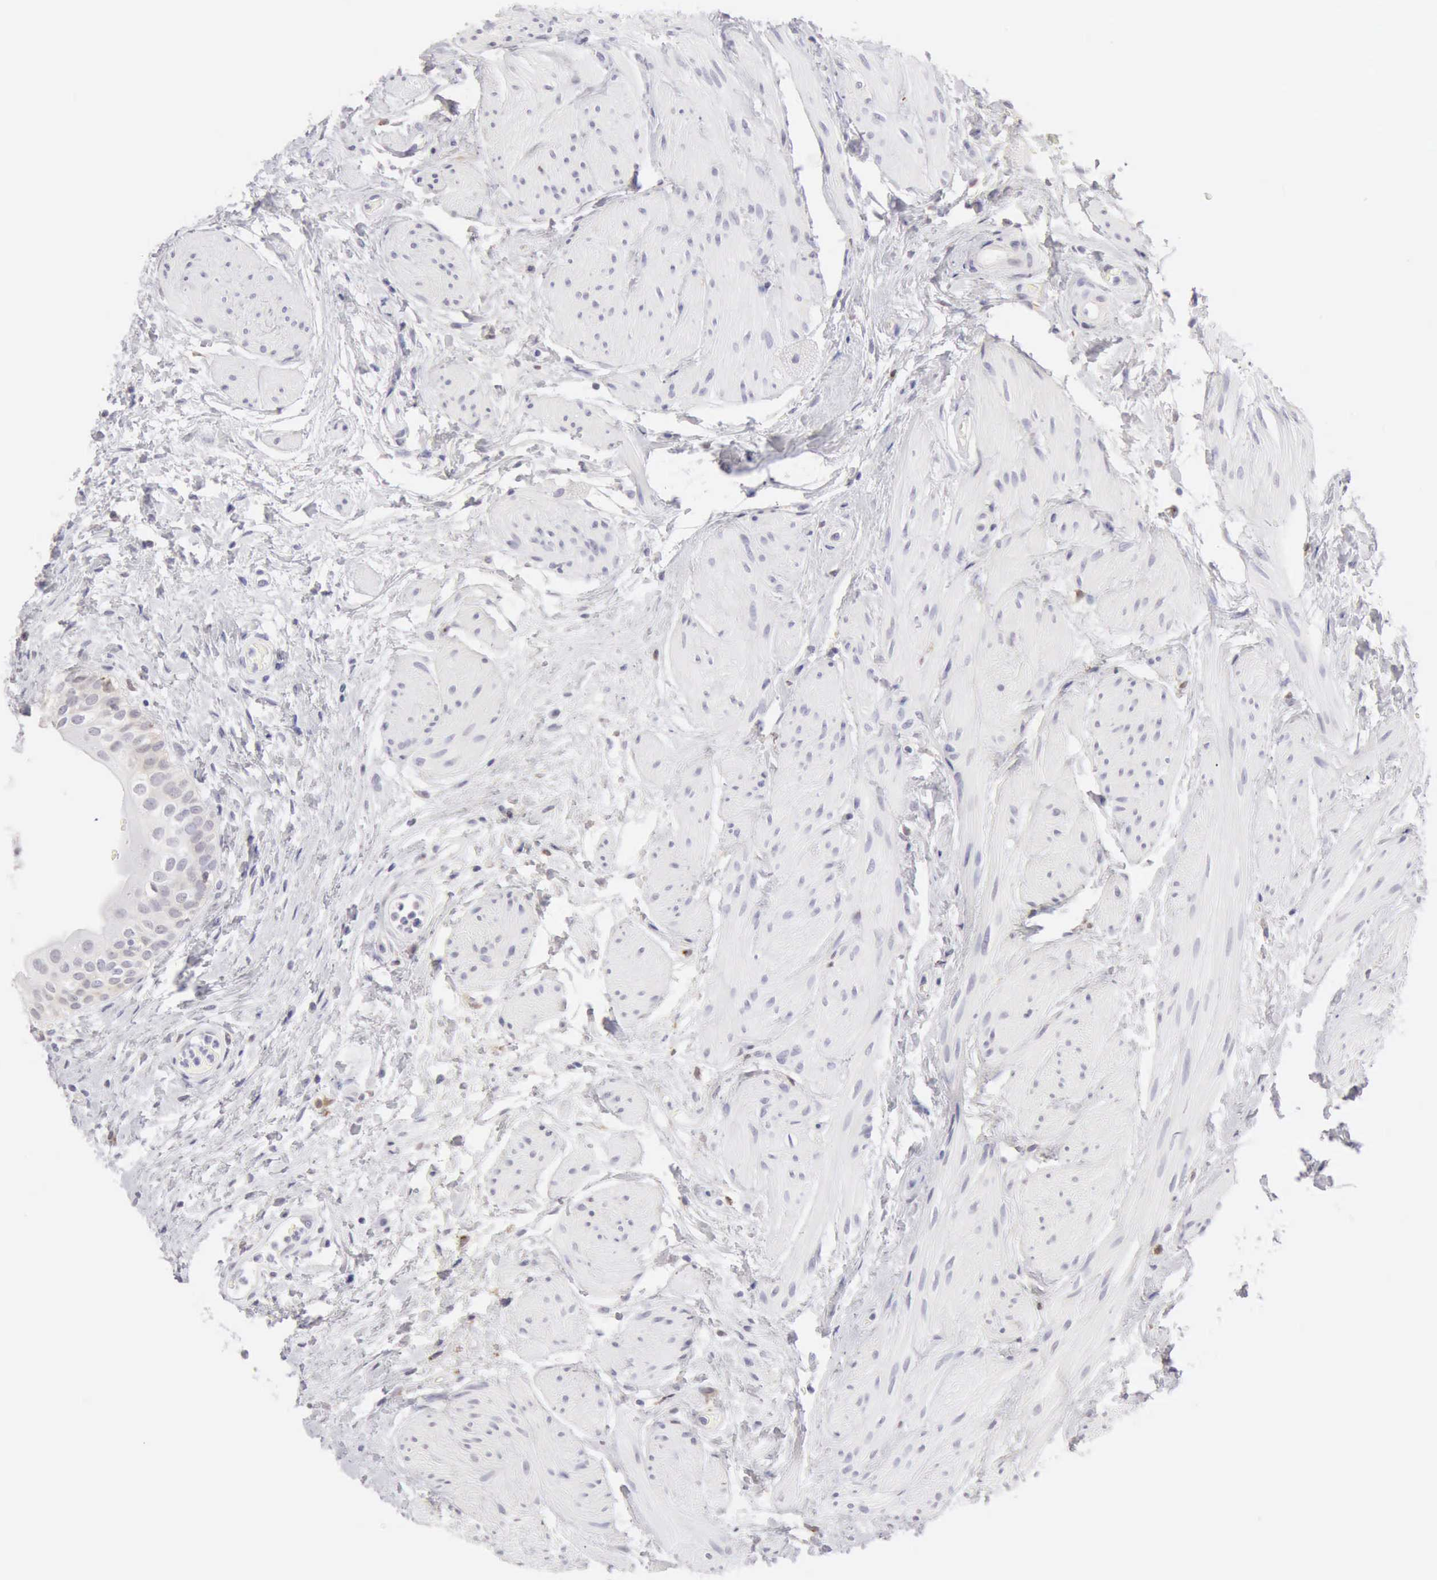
{"staining": {"intensity": "negative", "quantity": "none", "location": "none"}, "tissue": "urinary bladder", "cell_type": "Urothelial cells", "image_type": "normal", "snomed": [{"axis": "morphology", "description": "Normal tissue, NOS"}, {"axis": "topography", "description": "Urinary bladder"}], "caption": "Immunohistochemistry (IHC) micrograph of unremarkable human urinary bladder stained for a protein (brown), which shows no positivity in urothelial cells.", "gene": "RNASE1", "patient": {"sex": "female", "age": 55}}